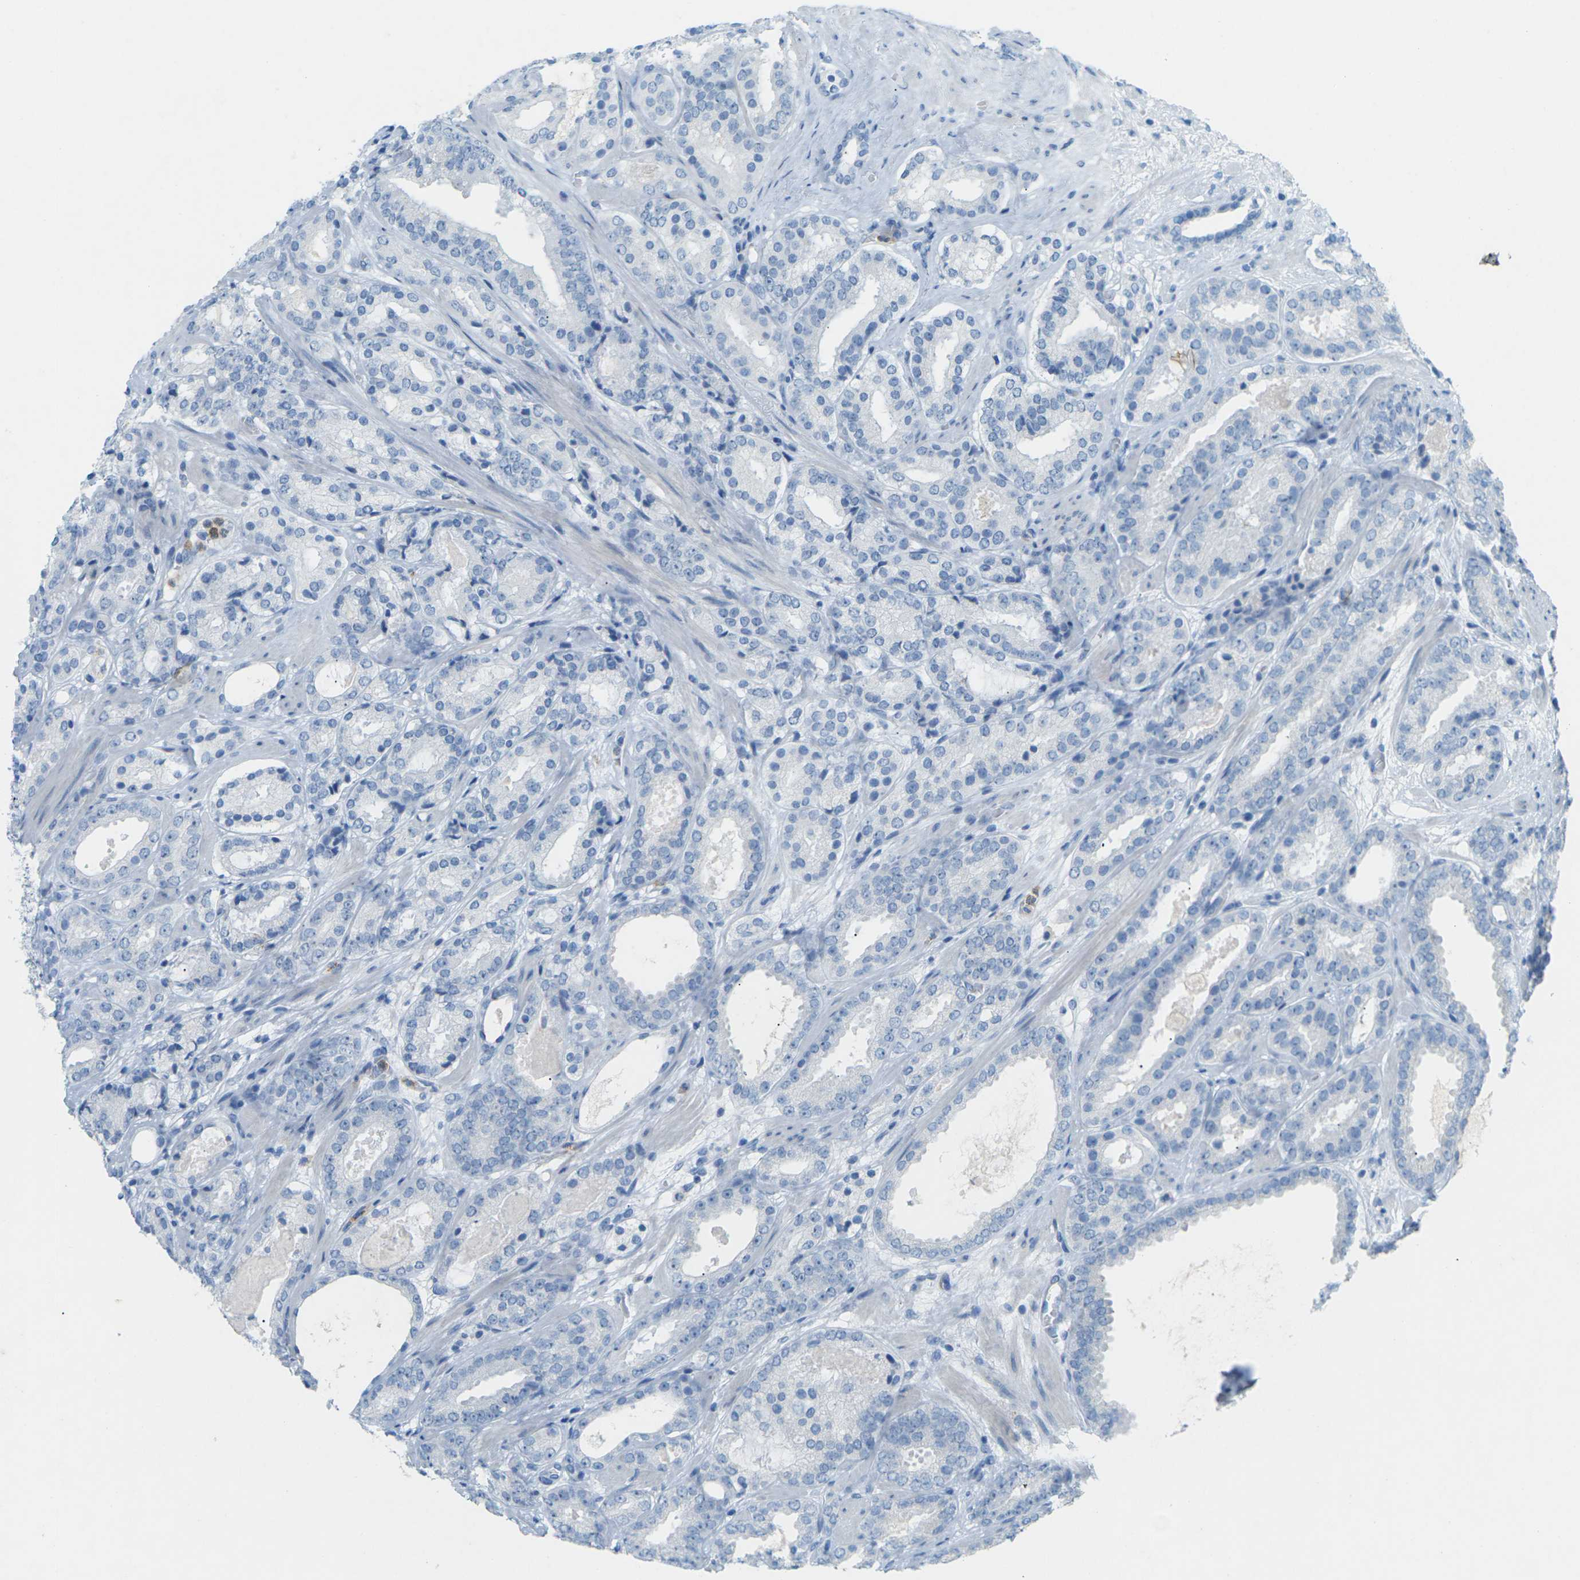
{"staining": {"intensity": "negative", "quantity": "none", "location": "none"}, "tissue": "prostate cancer", "cell_type": "Tumor cells", "image_type": "cancer", "snomed": [{"axis": "morphology", "description": "Adenocarcinoma, Low grade"}, {"axis": "topography", "description": "Prostate"}], "caption": "This is an immunohistochemistry histopathology image of human prostate cancer. There is no staining in tumor cells.", "gene": "CDH16", "patient": {"sex": "male", "age": 69}}